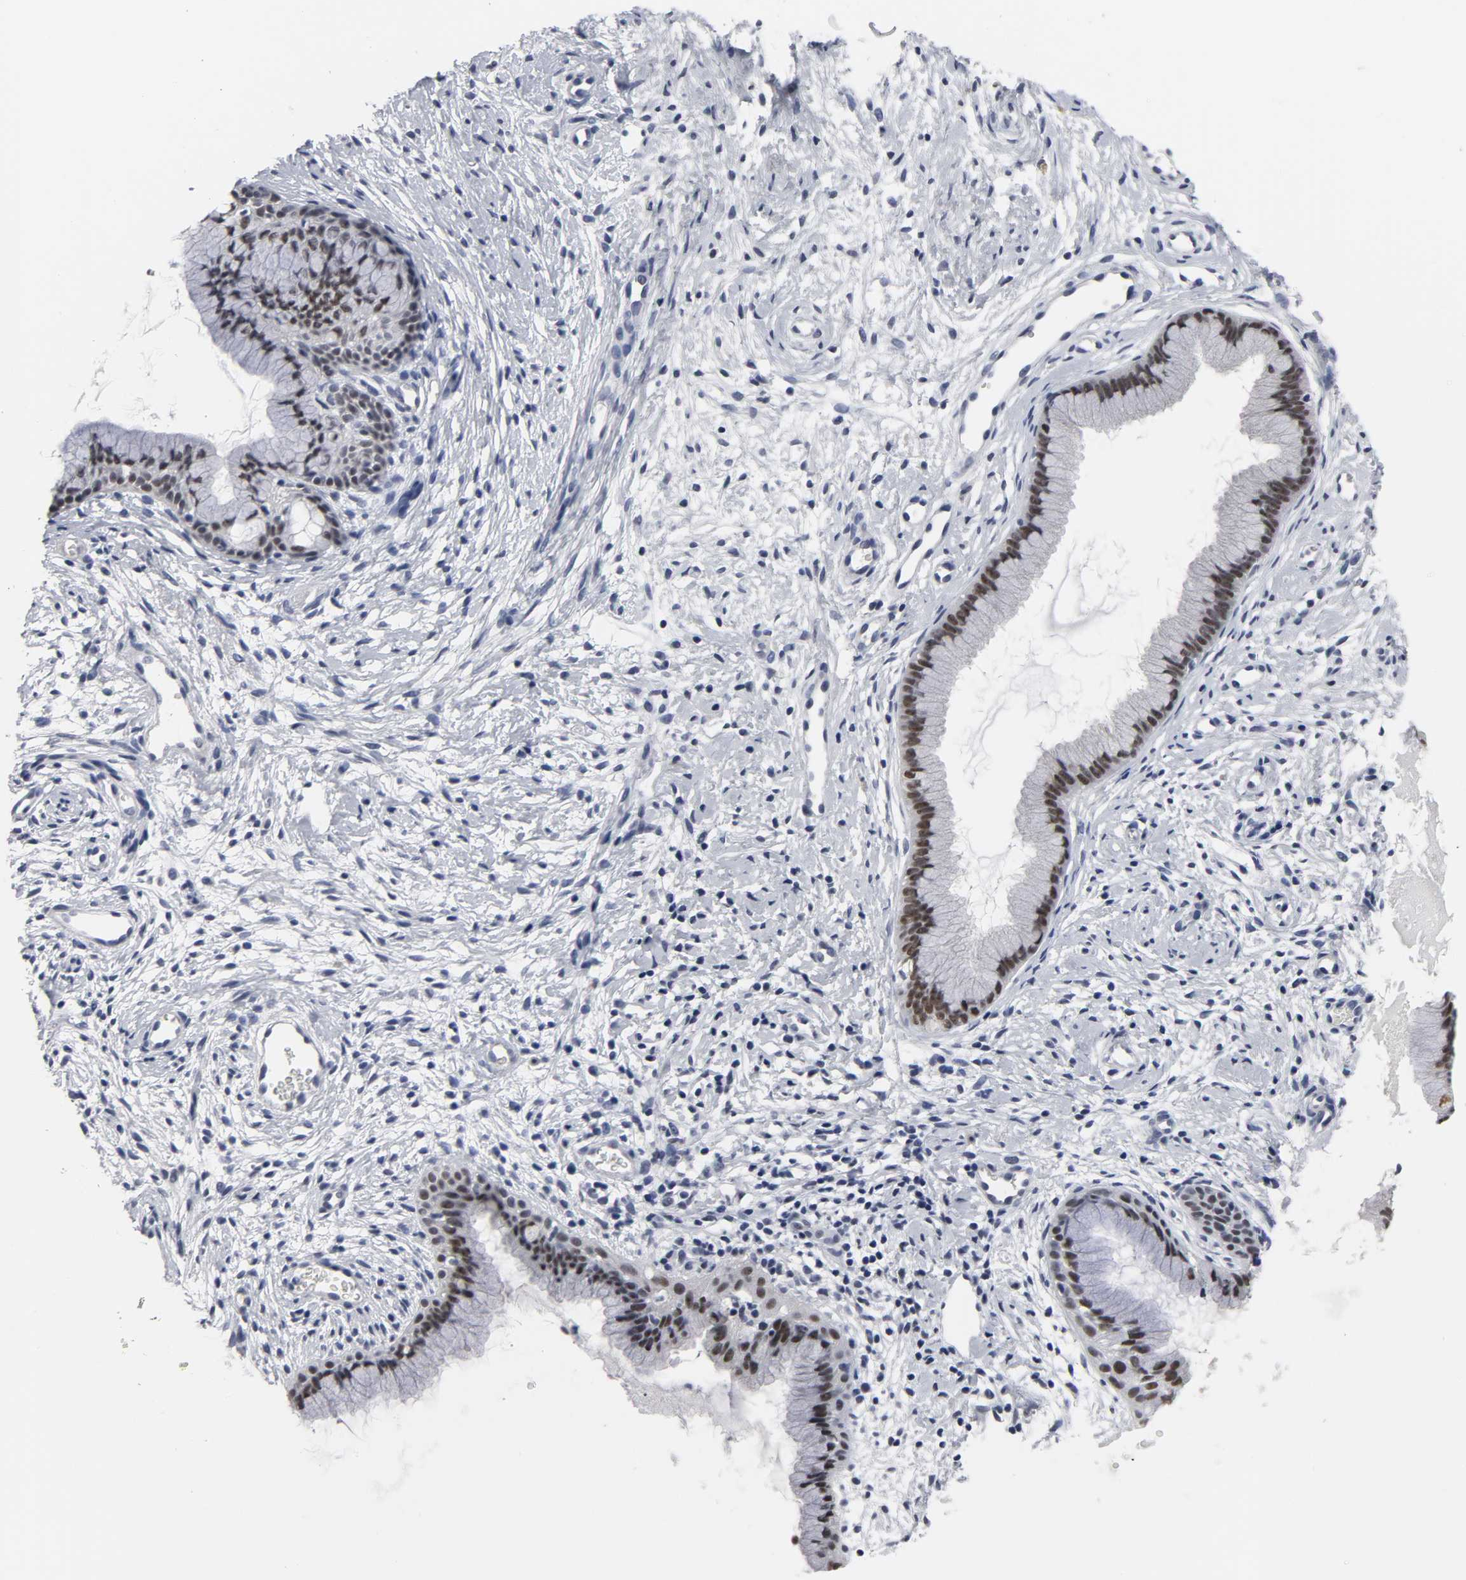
{"staining": {"intensity": "strong", "quantity": ">75%", "location": "nuclear"}, "tissue": "cervix", "cell_type": "Glandular cells", "image_type": "normal", "snomed": [{"axis": "morphology", "description": "Normal tissue, NOS"}, {"axis": "topography", "description": "Cervix"}], "caption": "Protein staining reveals strong nuclear expression in approximately >75% of glandular cells in benign cervix.", "gene": "GRHL2", "patient": {"sex": "female", "age": 39}}